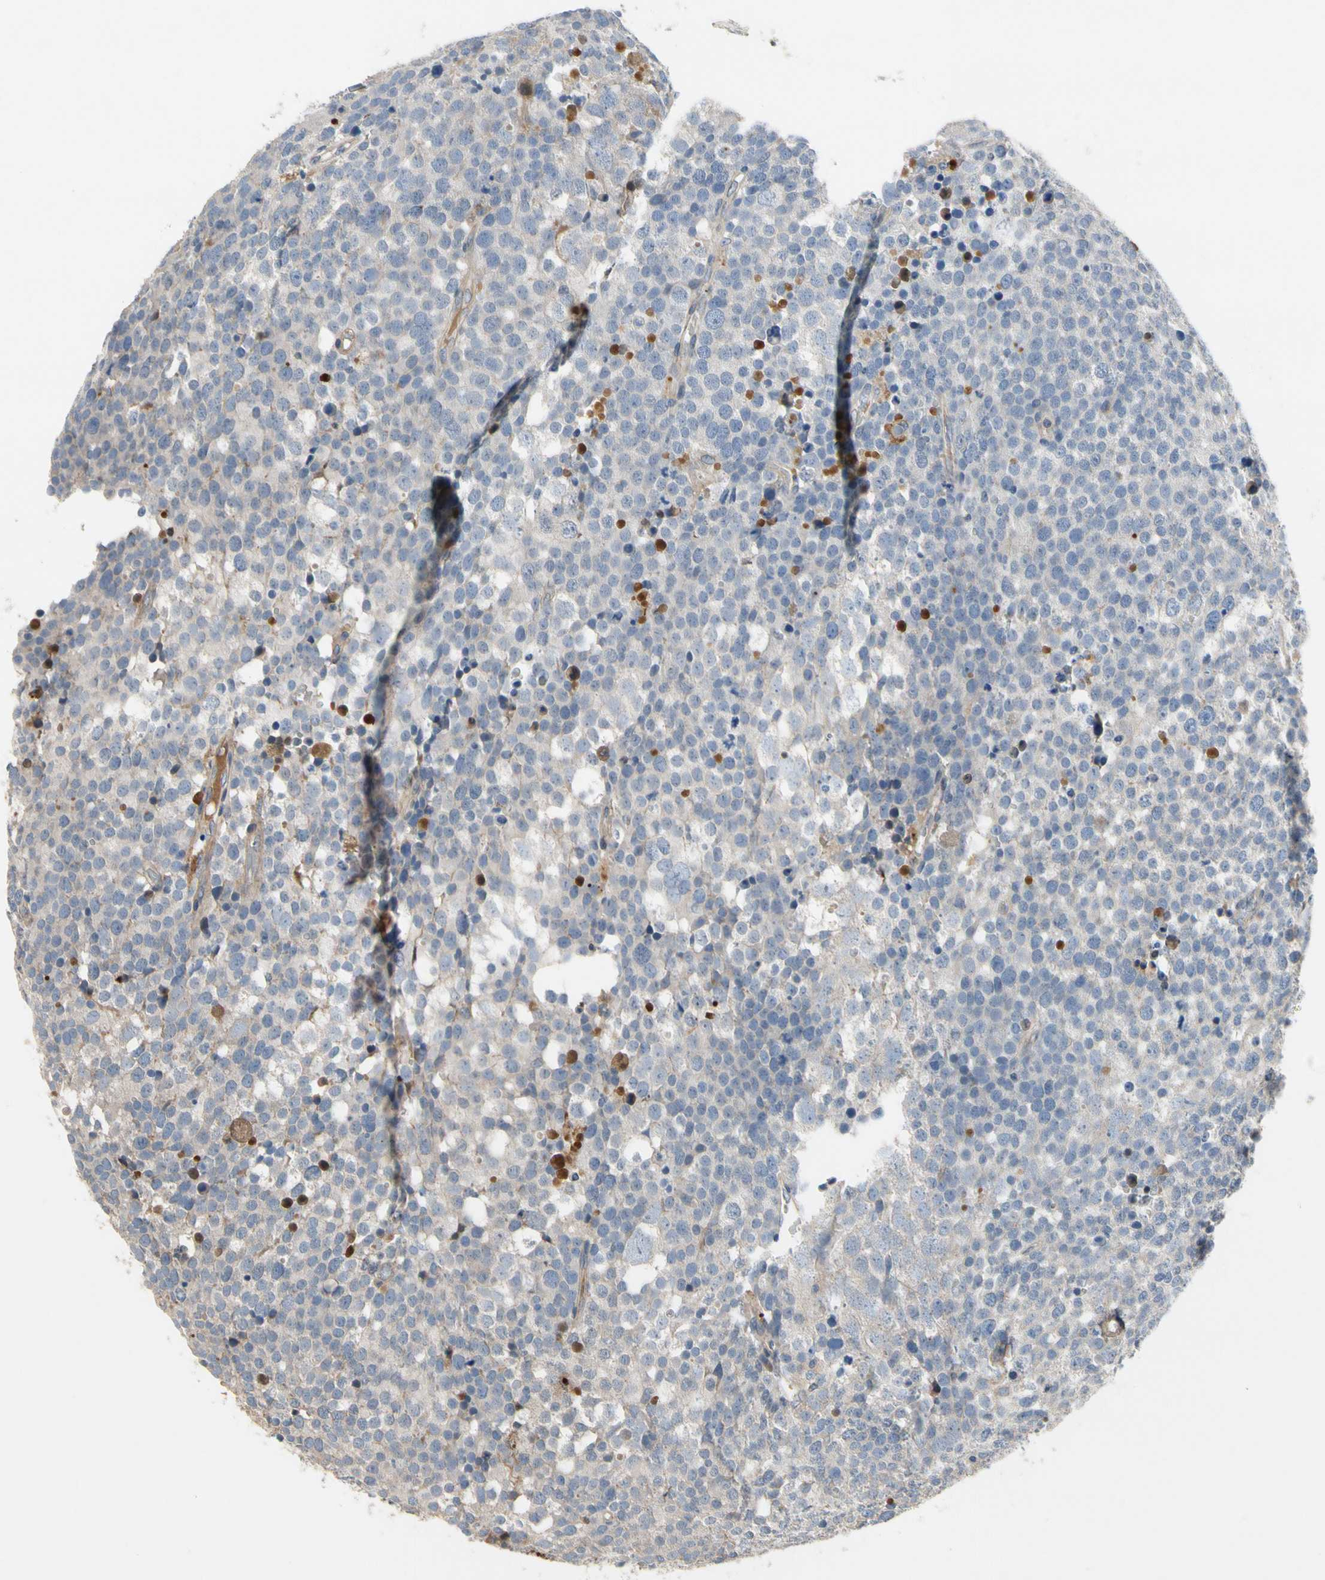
{"staining": {"intensity": "negative", "quantity": "none", "location": "none"}, "tissue": "testis cancer", "cell_type": "Tumor cells", "image_type": "cancer", "snomed": [{"axis": "morphology", "description": "Seminoma, NOS"}, {"axis": "topography", "description": "Testis"}], "caption": "There is no significant expression in tumor cells of testis seminoma.", "gene": "CRTAC1", "patient": {"sex": "male", "age": 71}}